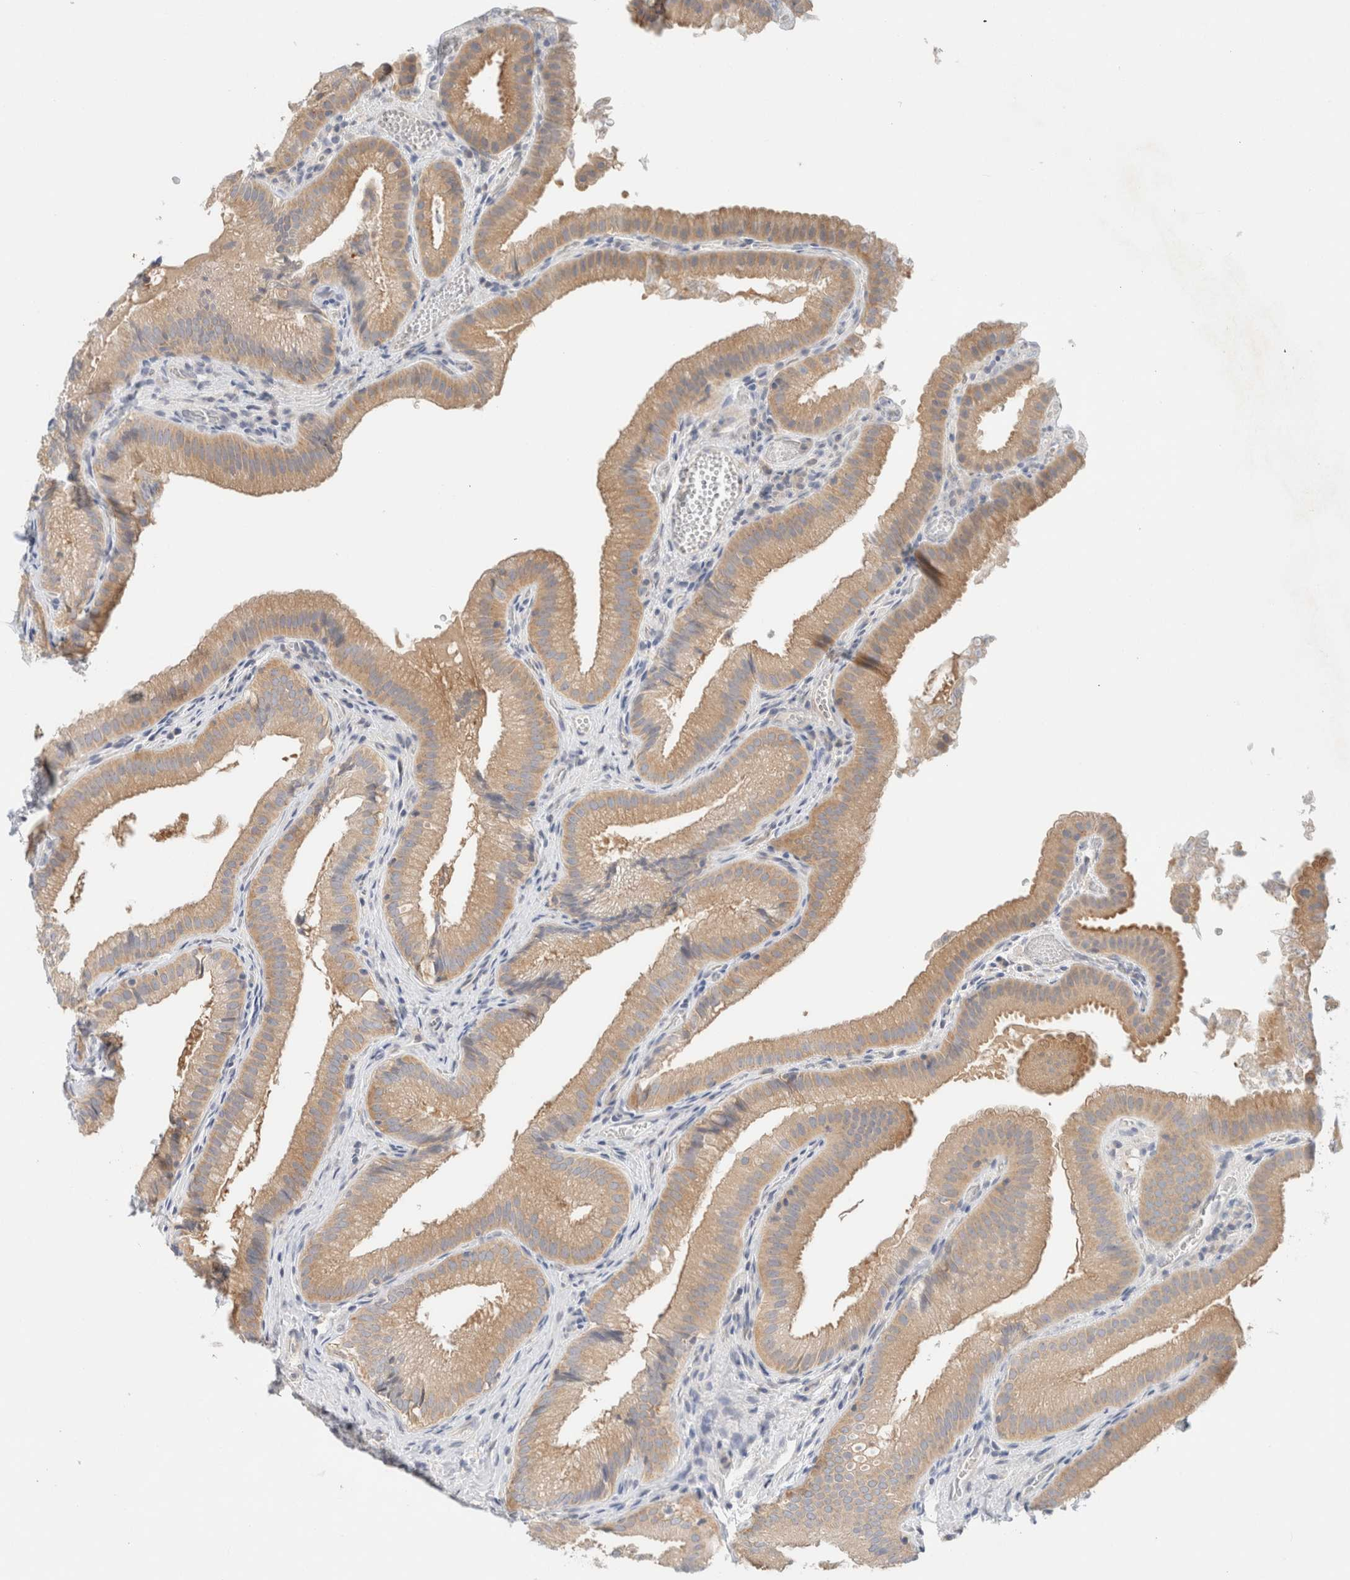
{"staining": {"intensity": "weak", "quantity": ">75%", "location": "cytoplasmic/membranous"}, "tissue": "gallbladder", "cell_type": "Glandular cells", "image_type": "normal", "snomed": [{"axis": "morphology", "description": "Normal tissue, NOS"}, {"axis": "topography", "description": "Gallbladder"}], "caption": "Weak cytoplasmic/membranous expression is appreciated in approximately >75% of glandular cells in normal gallbladder. (DAB (3,3'-diaminobenzidine) IHC, brown staining for protein, blue staining for nuclei).", "gene": "SDR16C5", "patient": {"sex": "female", "age": 30}}